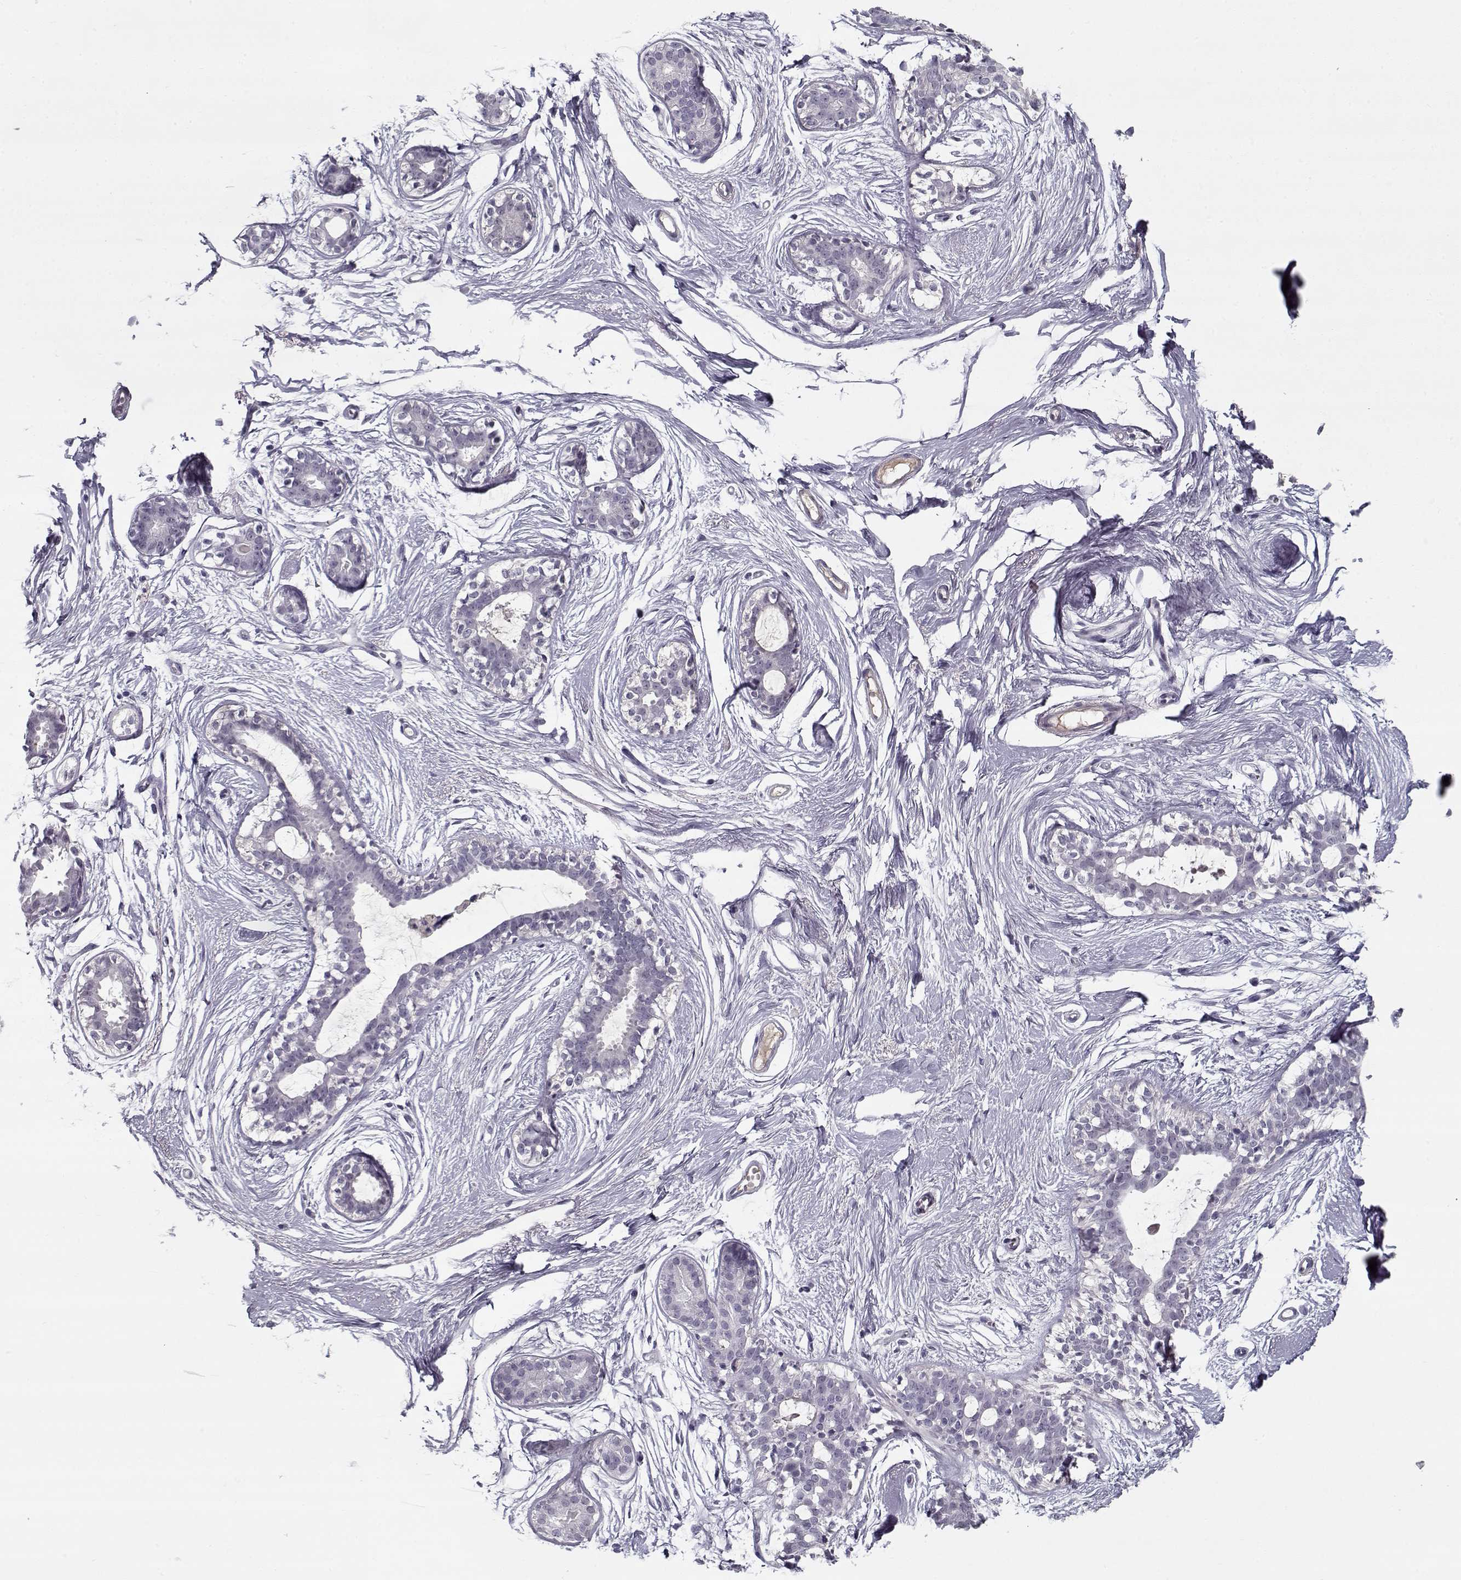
{"staining": {"intensity": "negative", "quantity": "none", "location": "none"}, "tissue": "breast", "cell_type": "Adipocytes", "image_type": "normal", "snomed": [{"axis": "morphology", "description": "Normal tissue, NOS"}, {"axis": "topography", "description": "Breast"}], "caption": "High power microscopy histopathology image of an immunohistochemistry micrograph of benign breast, revealing no significant expression in adipocytes.", "gene": "SPACA9", "patient": {"sex": "female", "age": 49}}